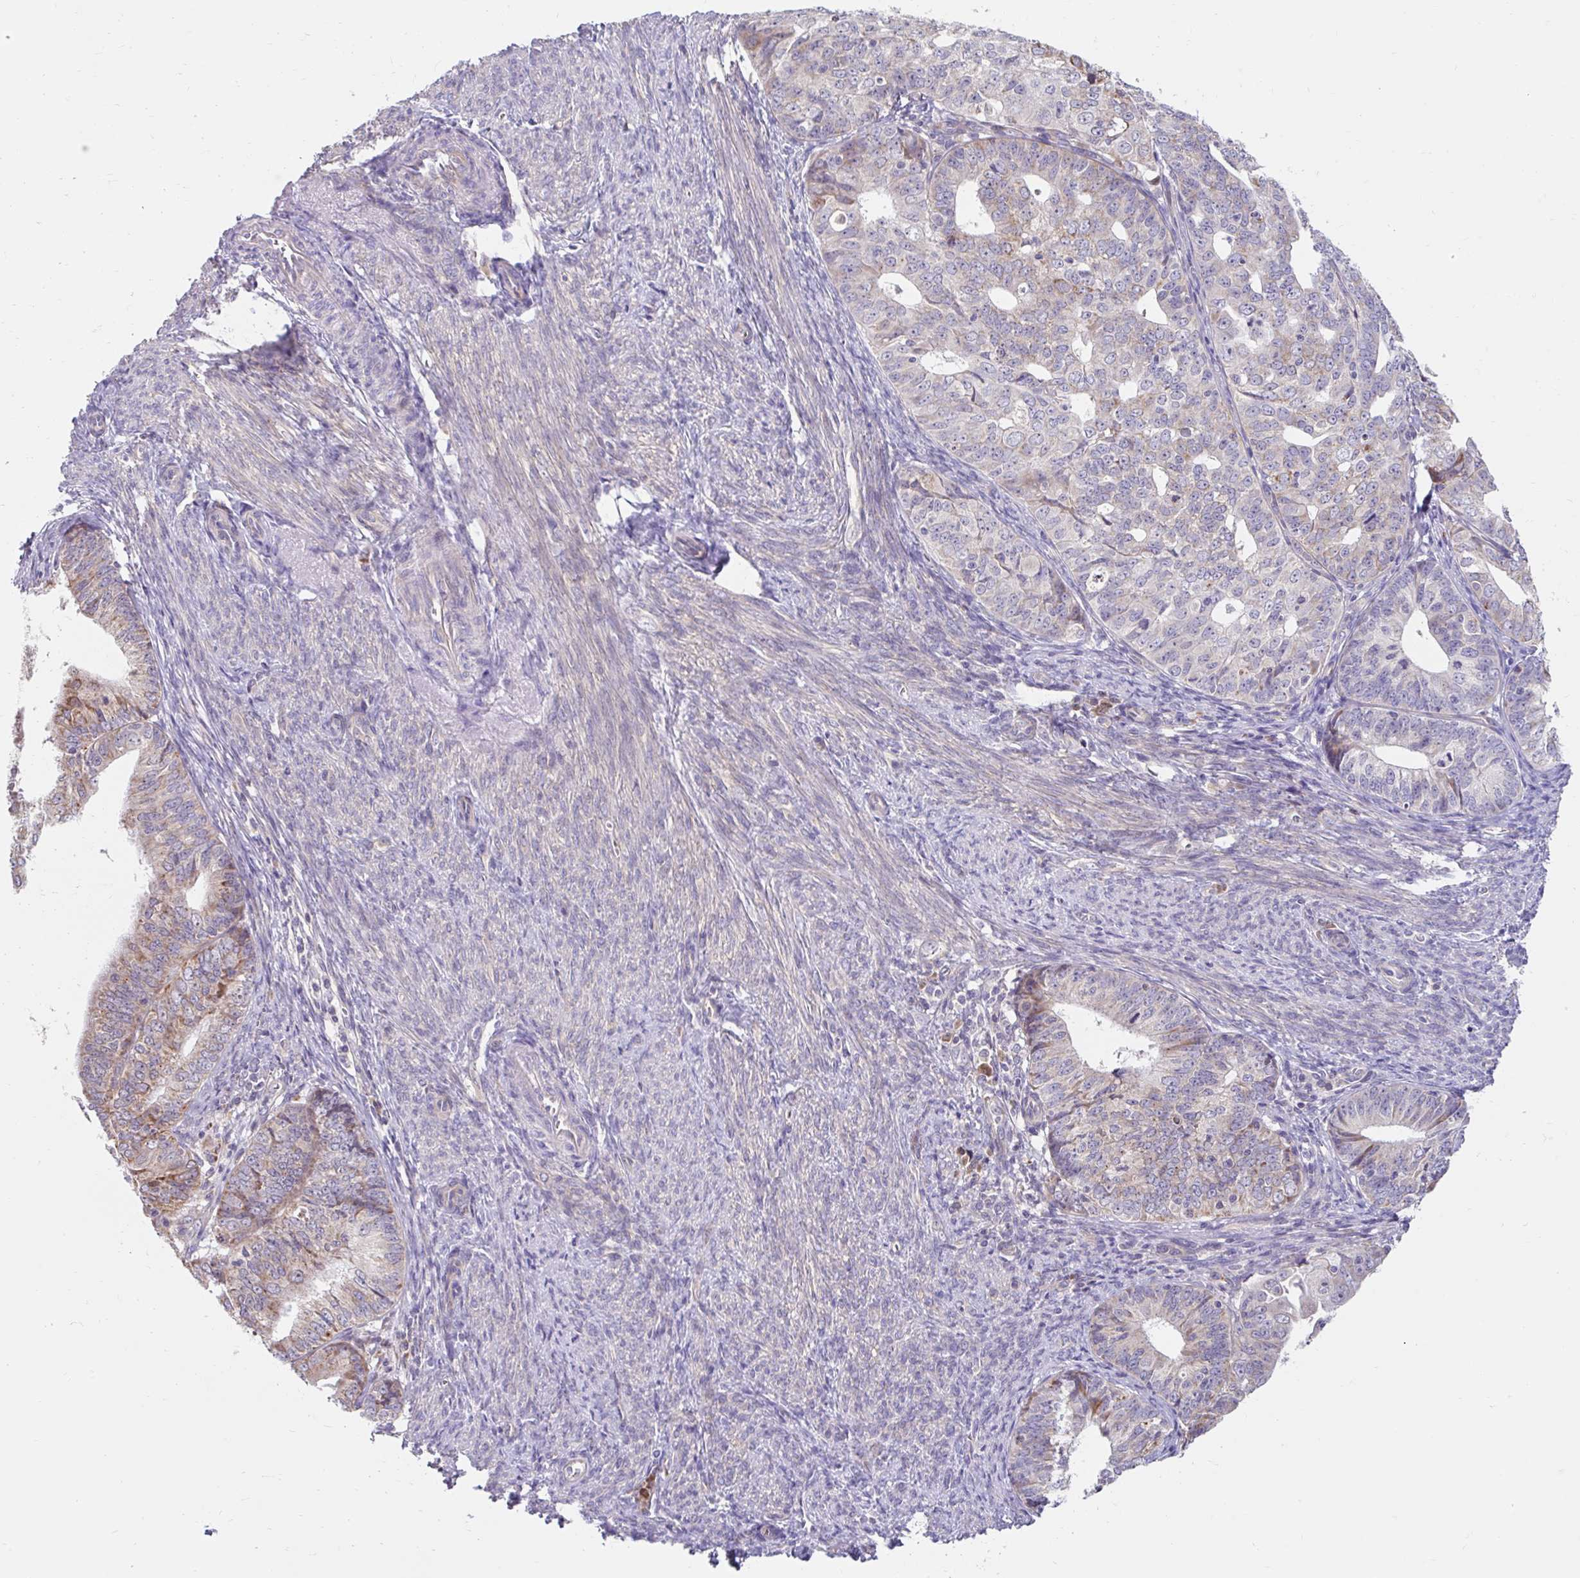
{"staining": {"intensity": "moderate", "quantity": "<25%", "location": "cytoplasmic/membranous"}, "tissue": "endometrial cancer", "cell_type": "Tumor cells", "image_type": "cancer", "snomed": [{"axis": "morphology", "description": "Adenocarcinoma, NOS"}, {"axis": "topography", "description": "Endometrium"}], "caption": "This is an image of immunohistochemistry staining of endometrial adenocarcinoma, which shows moderate positivity in the cytoplasmic/membranous of tumor cells.", "gene": "NT5C1B", "patient": {"sex": "female", "age": 56}}